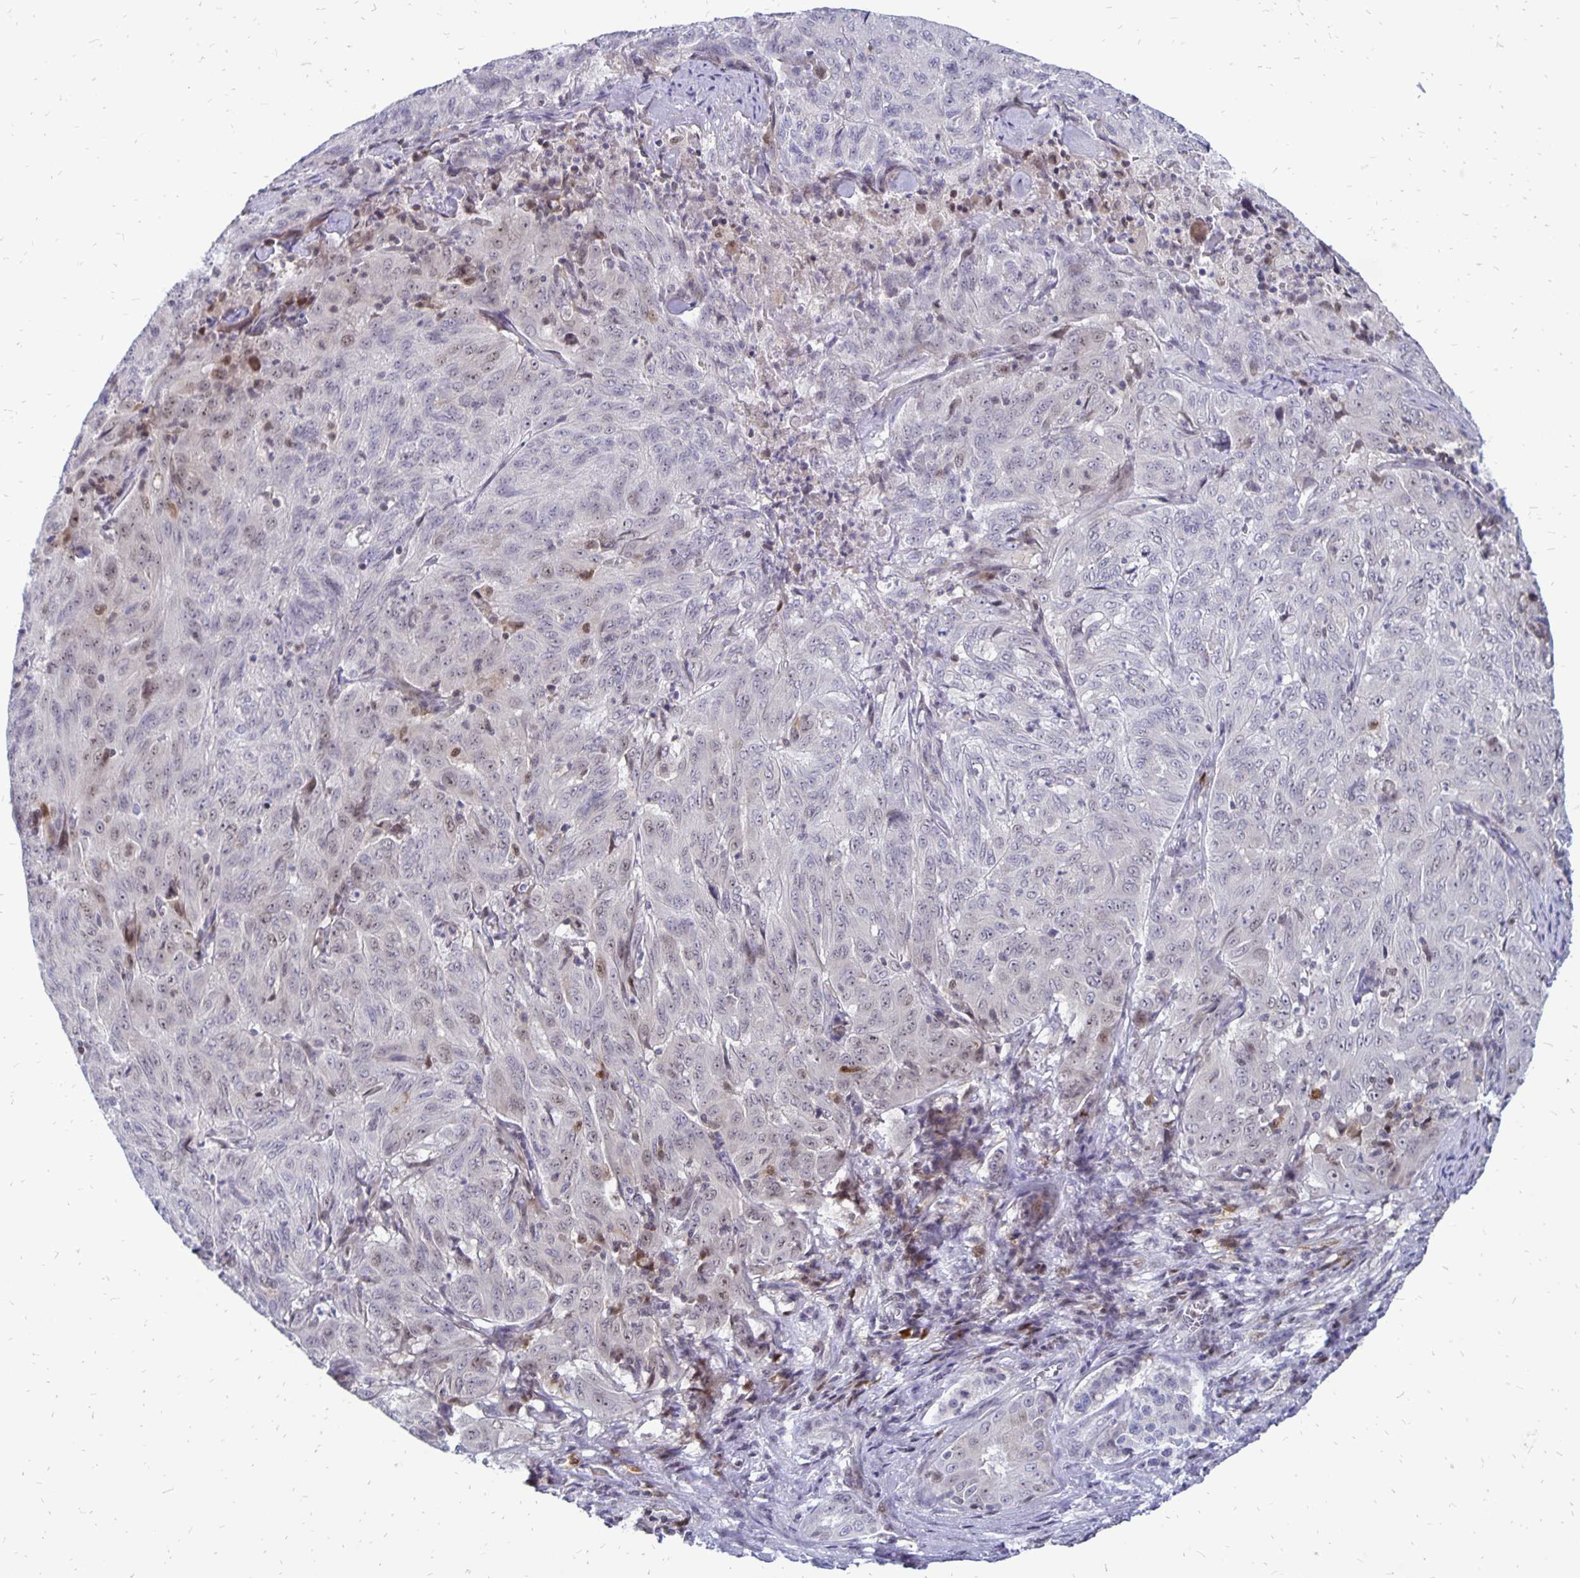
{"staining": {"intensity": "negative", "quantity": "none", "location": "none"}, "tissue": "pancreatic cancer", "cell_type": "Tumor cells", "image_type": "cancer", "snomed": [{"axis": "morphology", "description": "Adenocarcinoma, NOS"}, {"axis": "topography", "description": "Pancreas"}], "caption": "Immunohistochemical staining of human pancreatic cancer reveals no significant expression in tumor cells.", "gene": "DCK", "patient": {"sex": "male", "age": 63}}